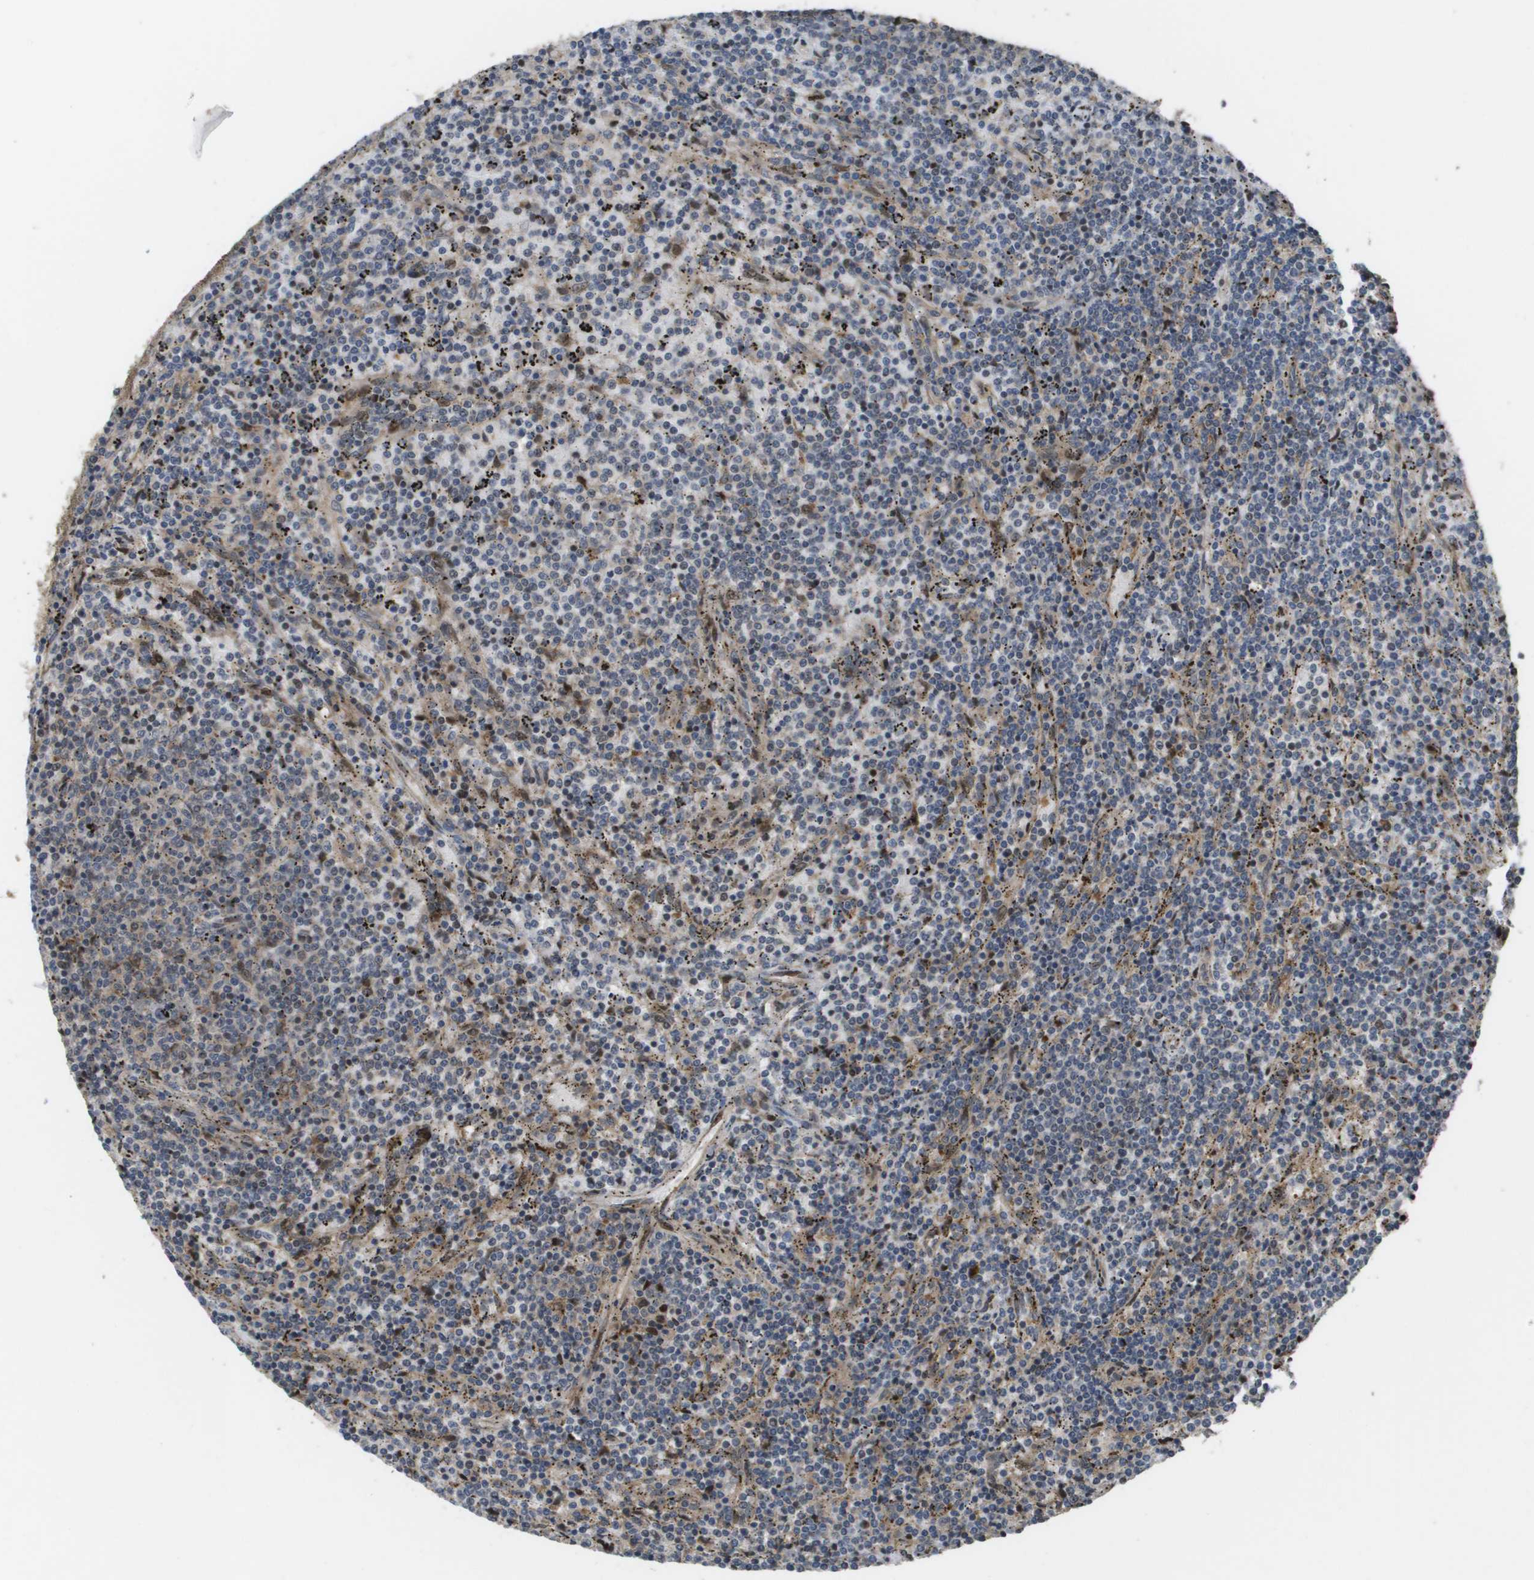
{"staining": {"intensity": "moderate", "quantity": "<25%", "location": "cytoplasmic/membranous"}, "tissue": "lymphoma", "cell_type": "Tumor cells", "image_type": "cancer", "snomed": [{"axis": "morphology", "description": "Malignant lymphoma, non-Hodgkin's type, Low grade"}, {"axis": "topography", "description": "Spleen"}], "caption": "This is a photomicrograph of immunohistochemistry (IHC) staining of low-grade malignant lymphoma, non-Hodgkin's type, which shows moderate expression in the cytoplasmic/membranous of tumor cells.", "gene": "AXIN2", "patient": {"sex": "female", "age": 50}}